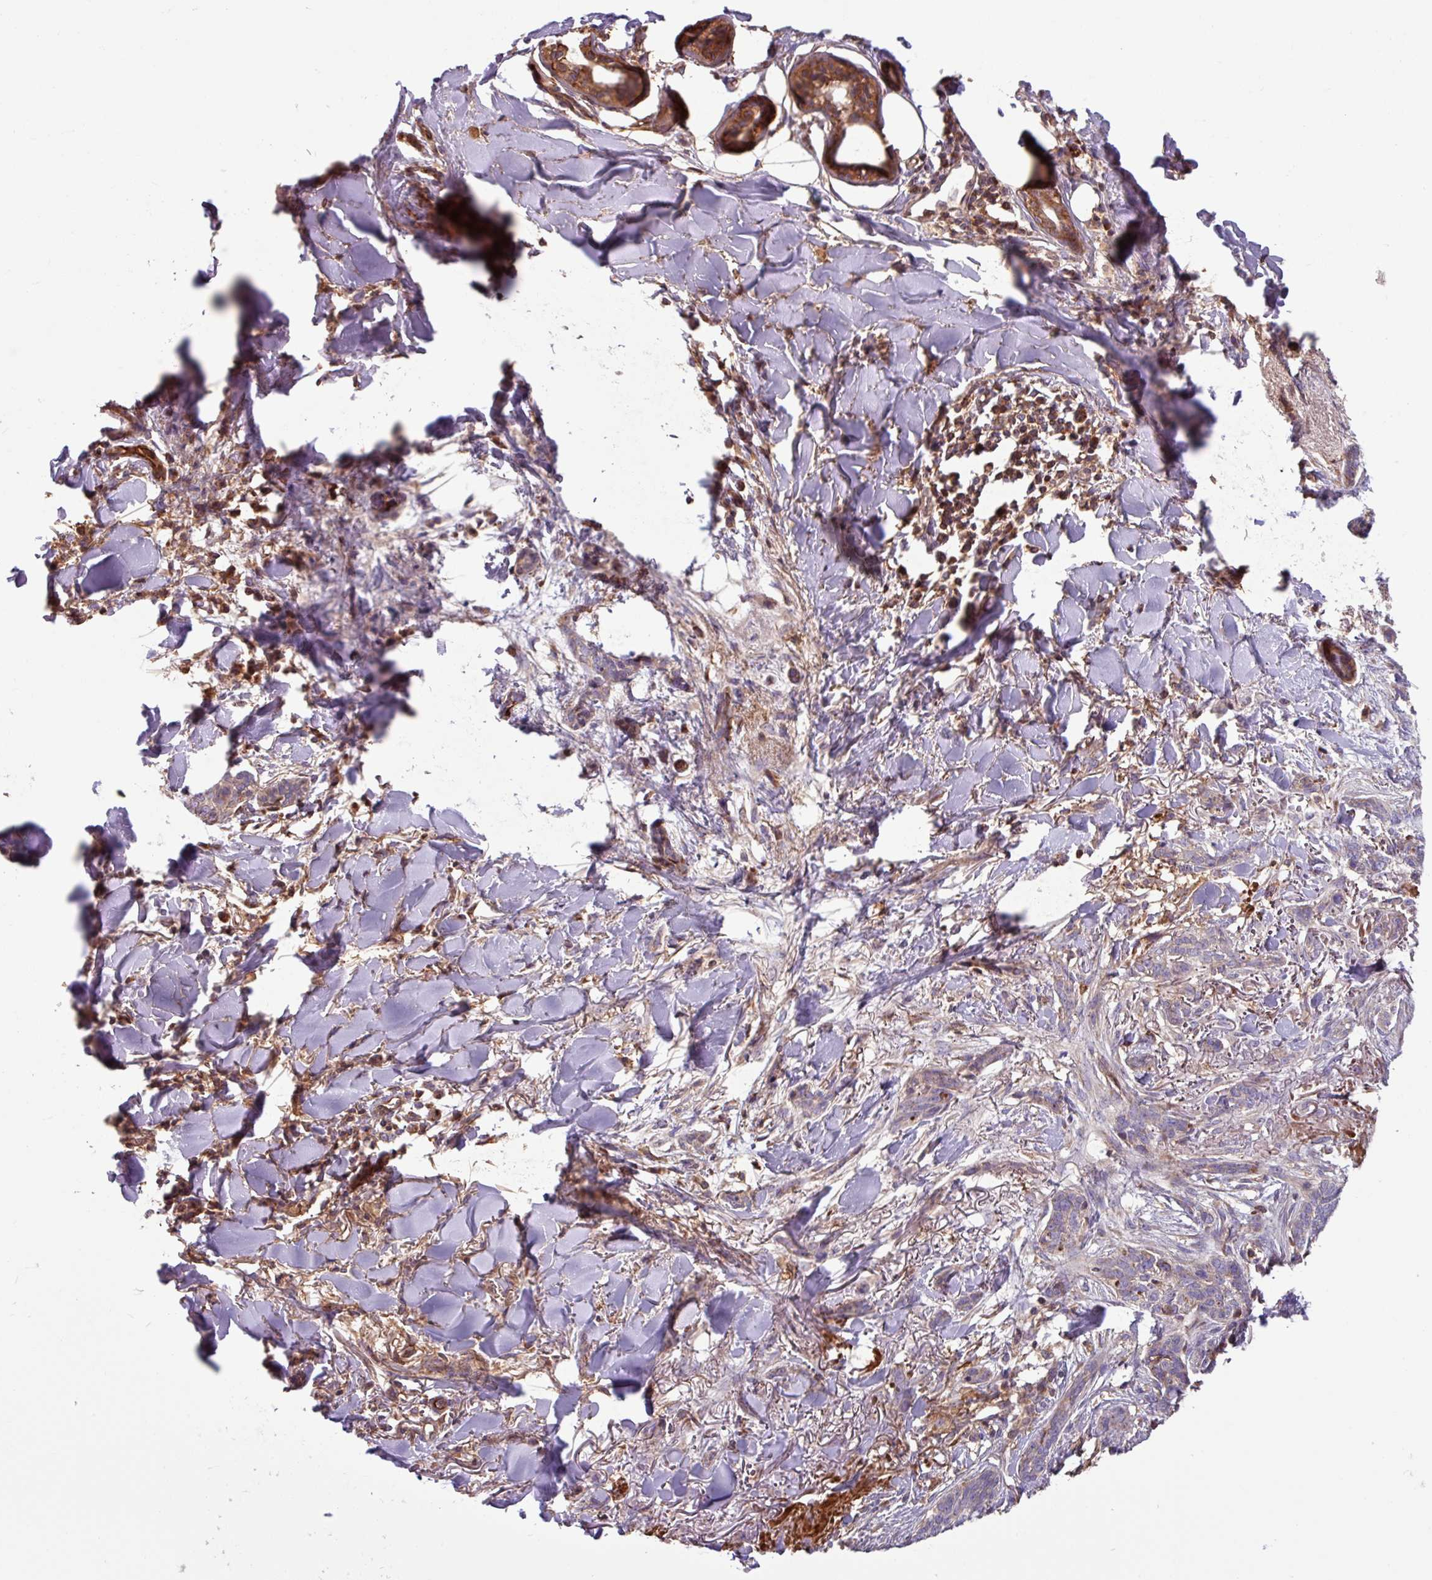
{"staining": {"intensity": "weak", "quantity": "<25%", "location": "cytoplasmic/membranous"}, "tissue": "skin cancer", "cell_type": "Tumor cells", "image_type": "cancer", "snomed": [{"axis": "morphology", "description": "Basal cell carcinoma"}, {"axis": "topography", "description": "Skin"}], "caption": "DAB (3,3'-diaminobenzidine) immunohistochemical staining of basal cell carcinoma (skin) demonstrates no significant expression in tumor cells.", "gene": "PLEKHD1", "patient": {"sex": "male", "age": 52}}